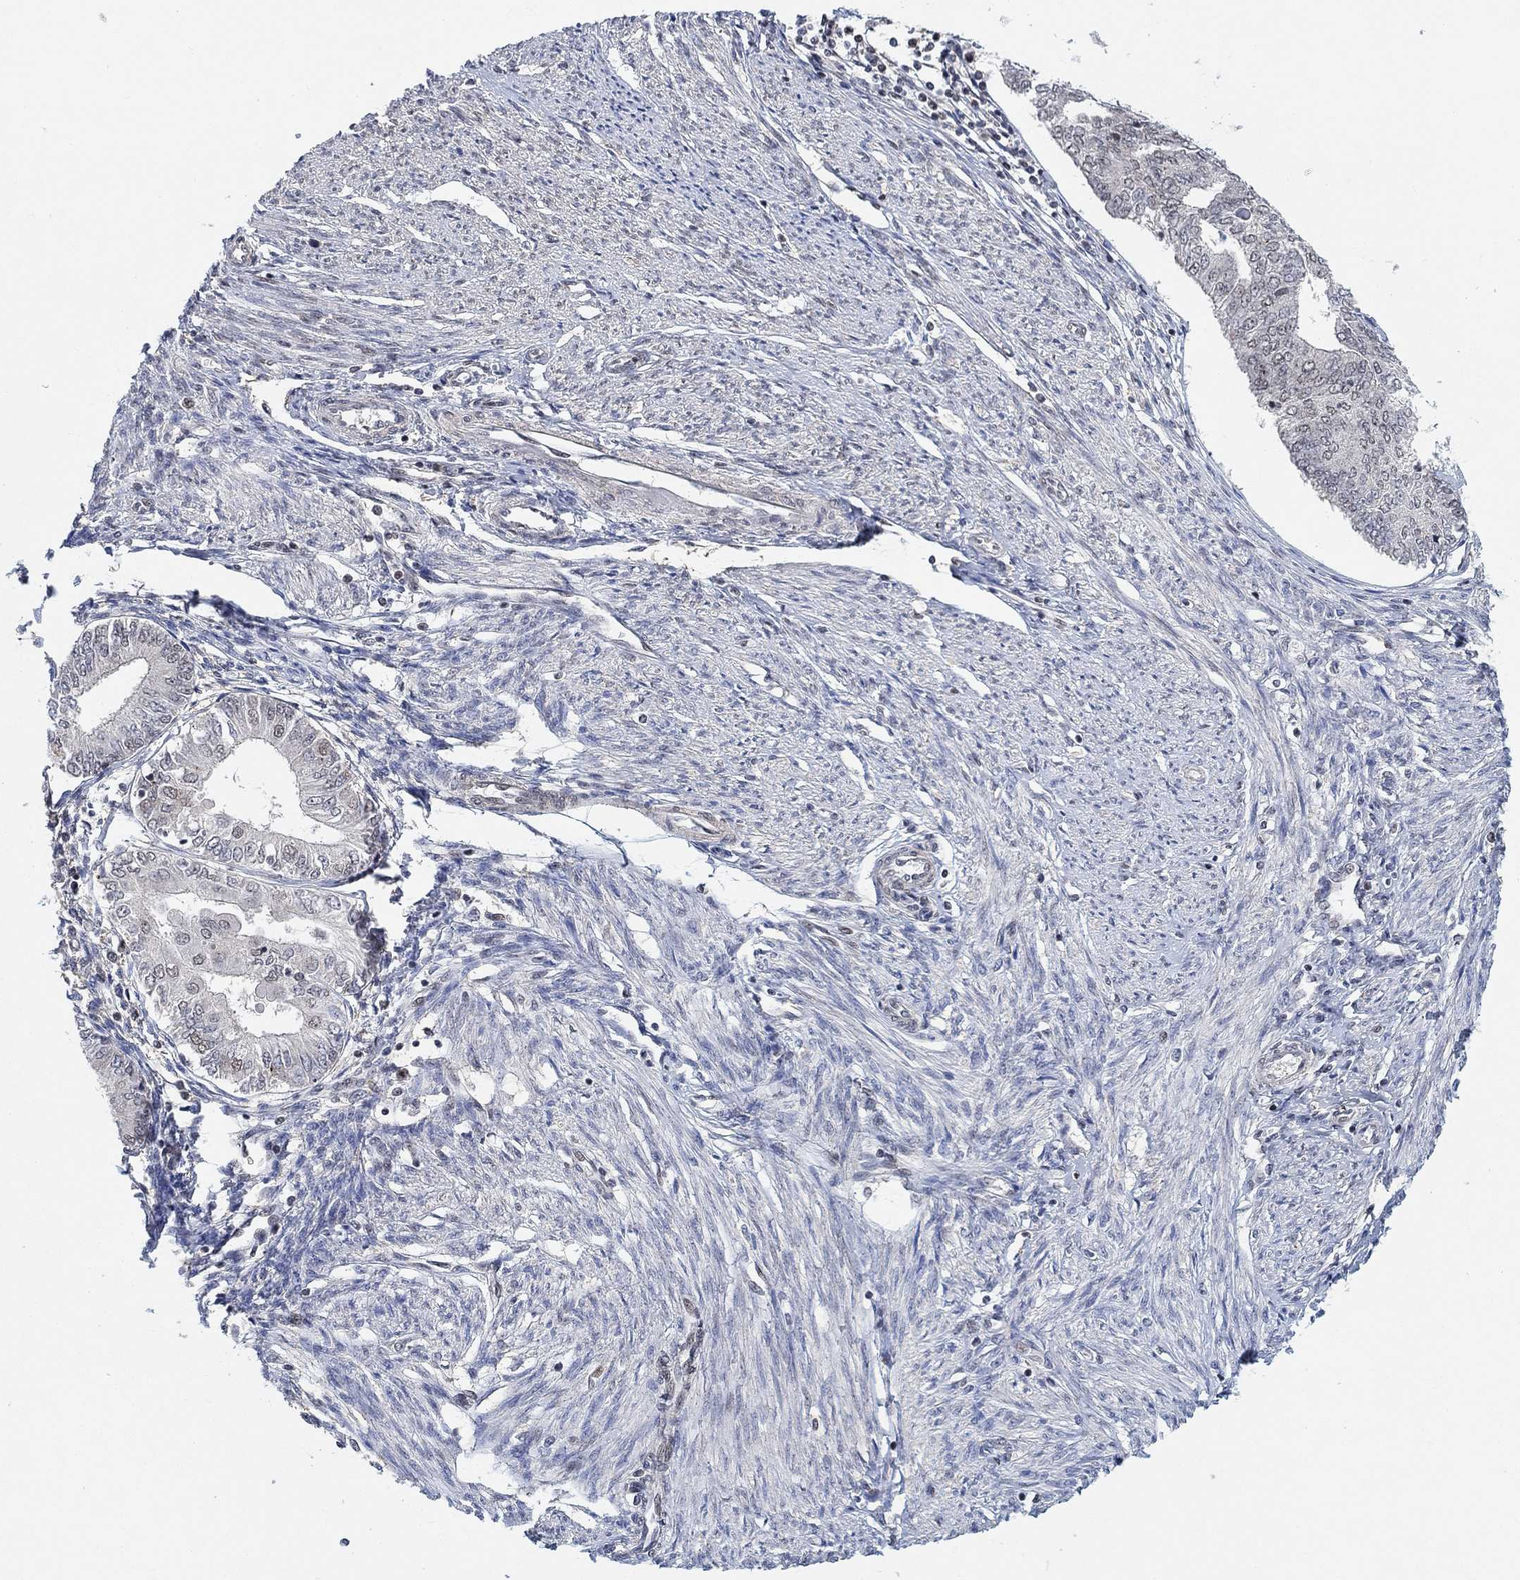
{"staining": {"intensity": "negative", "quantity": "none", "location": "none"}, "tissue": "endometrial cancer", "cell_type": "Tumor cells", "image_type": "cancer", "snomed": [{"axis": "morphology", "description": "Adenocarcinoma, NOS"}, {"axis": "topography", "description": "Endometrium"}], "caption": "Immunohistochemistry (IHC) micrograph of endometrial cancer stained for a protein (brown), which displays no positivity in tumor cells.", "gene": "THAP8", "patient": {"sex": "female", "age": 68}}